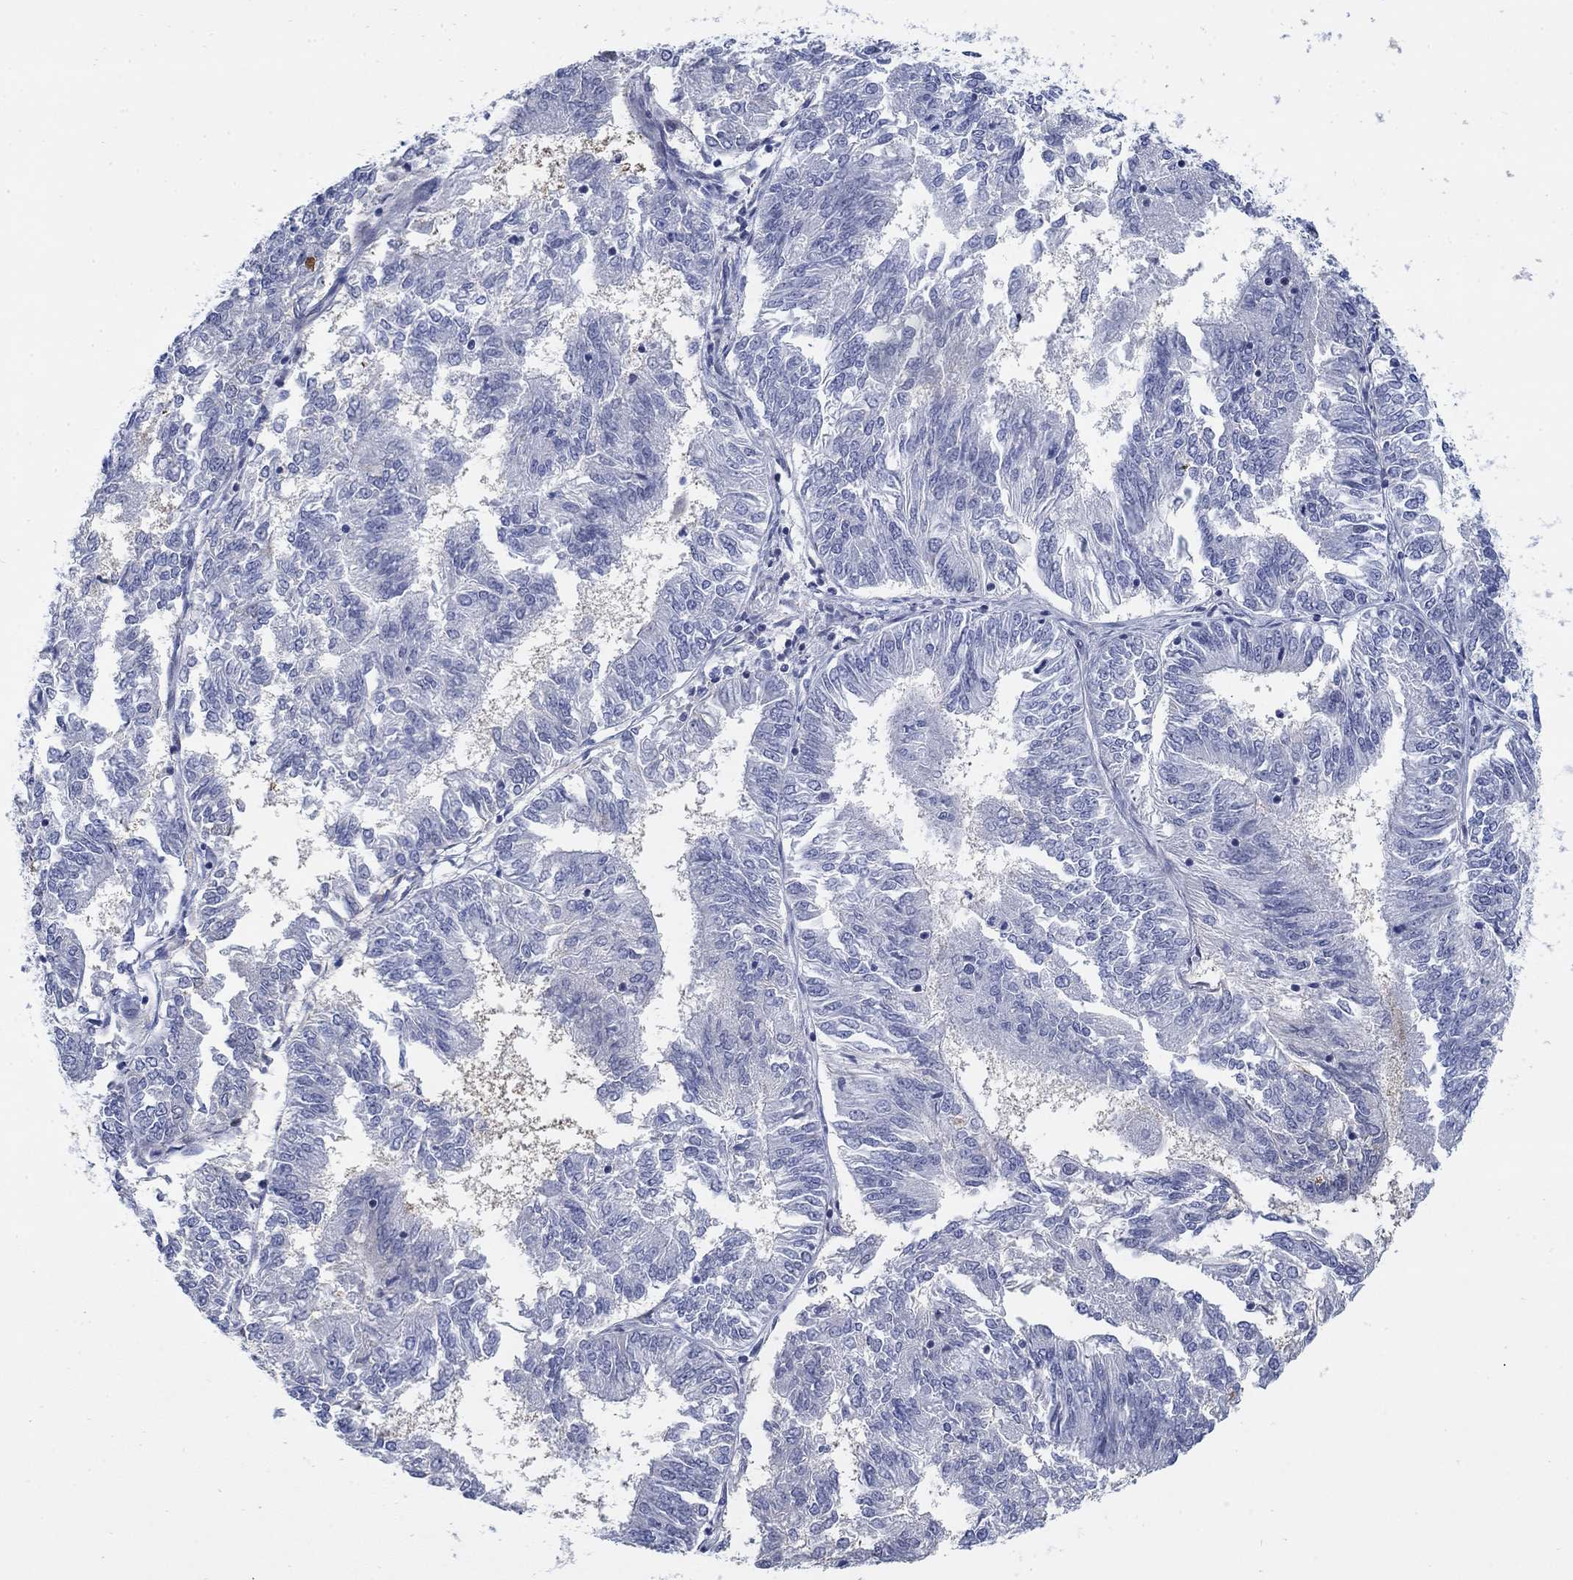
{"staining": {"intensity": "negative", "quantity": "none", "location": "none"}, "tissue": "endometrial cancer", "cell_type": "Tumor cells", "image_type": "cancer", "snomed": [{"axis": "morphology", "description": "Adenocarcinoma, NOS"}, {"axis": "topography", "description": "Endometrium"}], "caption": "Human adenocarcinoma (endometrial) stained for a protein using IHC reveals no staining in tumor cells.", "gene": "MYO3A", "patient": {"sex": "female", "age": 58}}